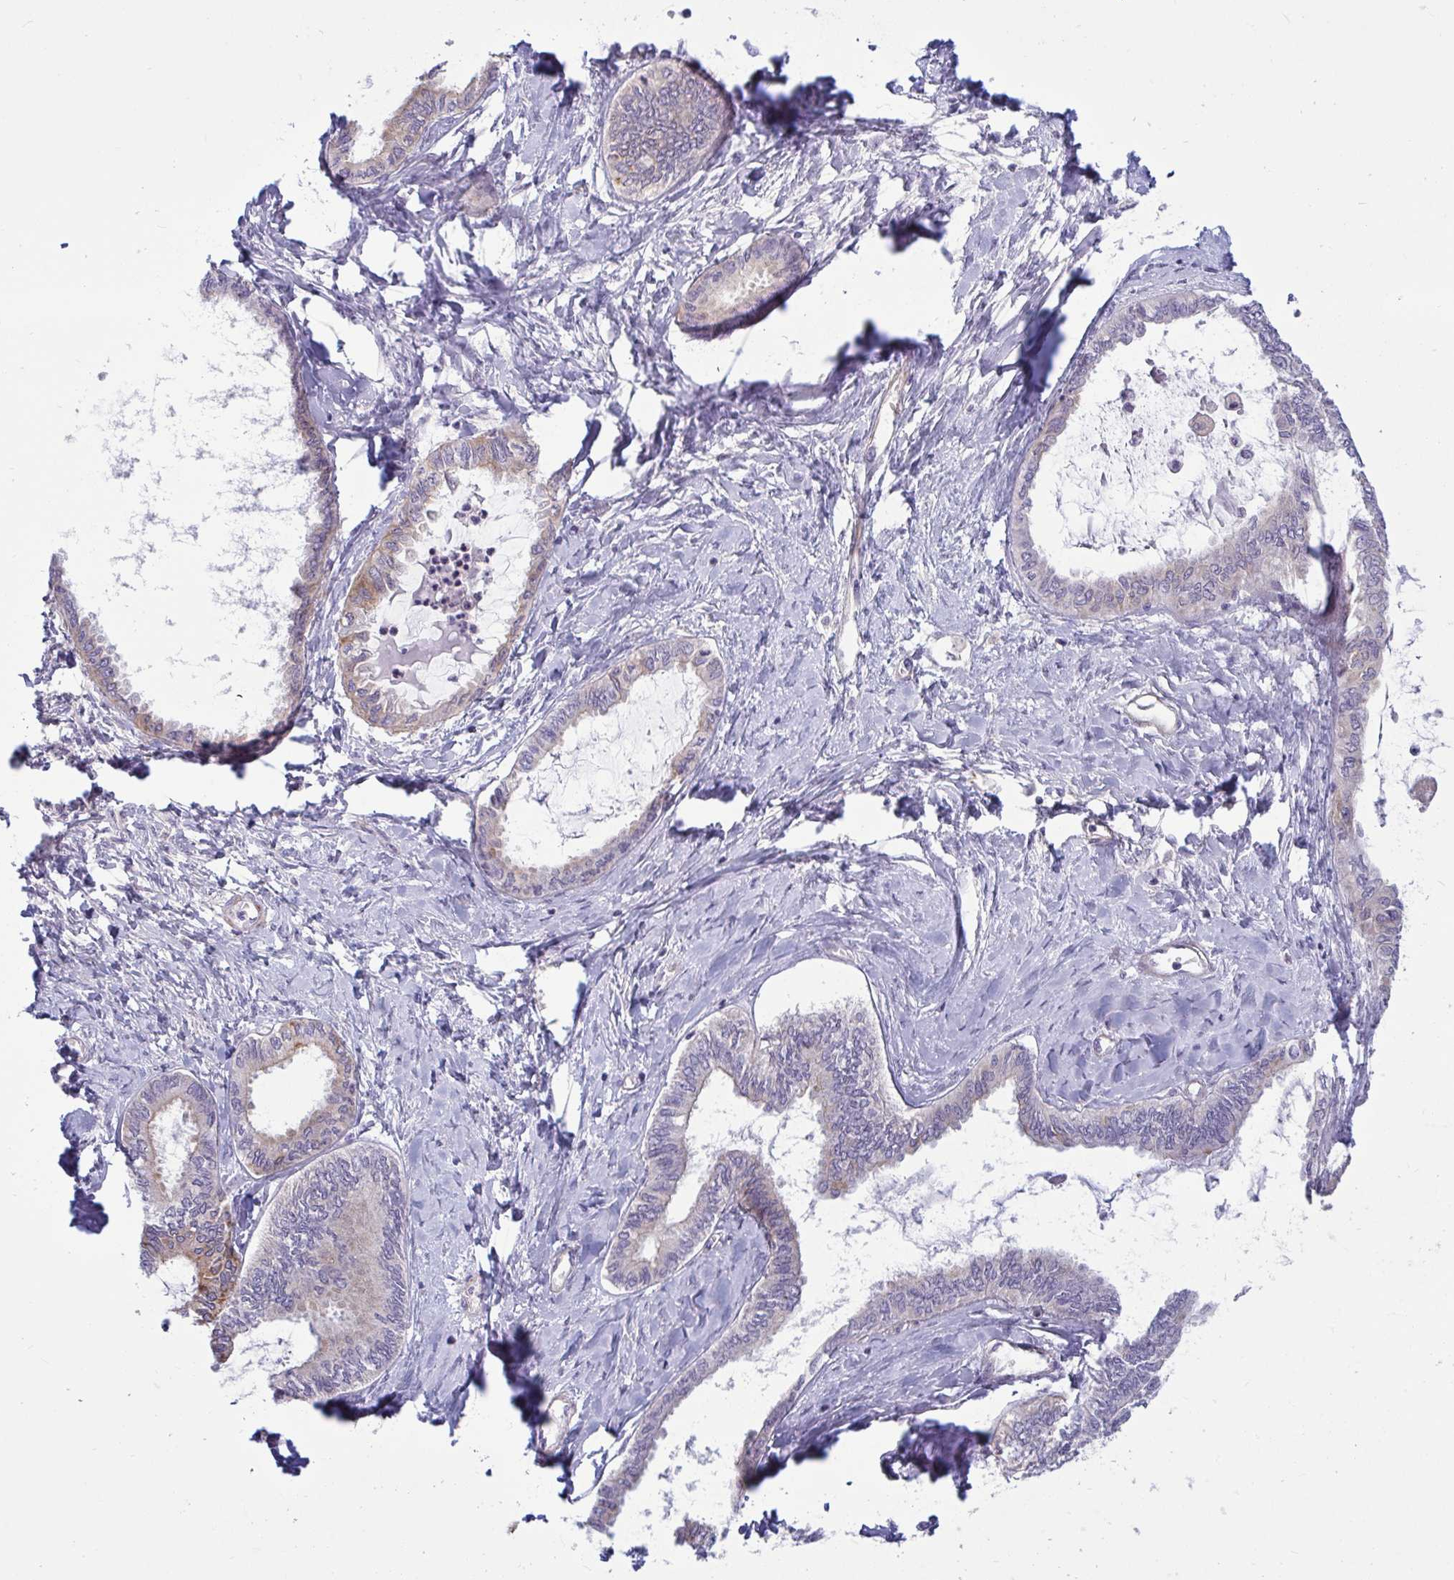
{"staining": {"intensity": "weak", "quantity": "<25%", "location": "cytoplasmic/membranous"}, "tissue": "ovarian cancer", "cell_type": "Tumor cells", "image_type": "cancer", "snomed": [{"axis": "morphology", "description": "Carcinoma, endometroid"}, {"axis": "topography", "description": "Ovary"}], "caption": "High power microscopy image of an immunohistochemistry photomicrograph of ovarian cancer, revealing no significant expression in tumor cells.", "gene": "TANK", "patient": {"sex": "female", "age": 70}}